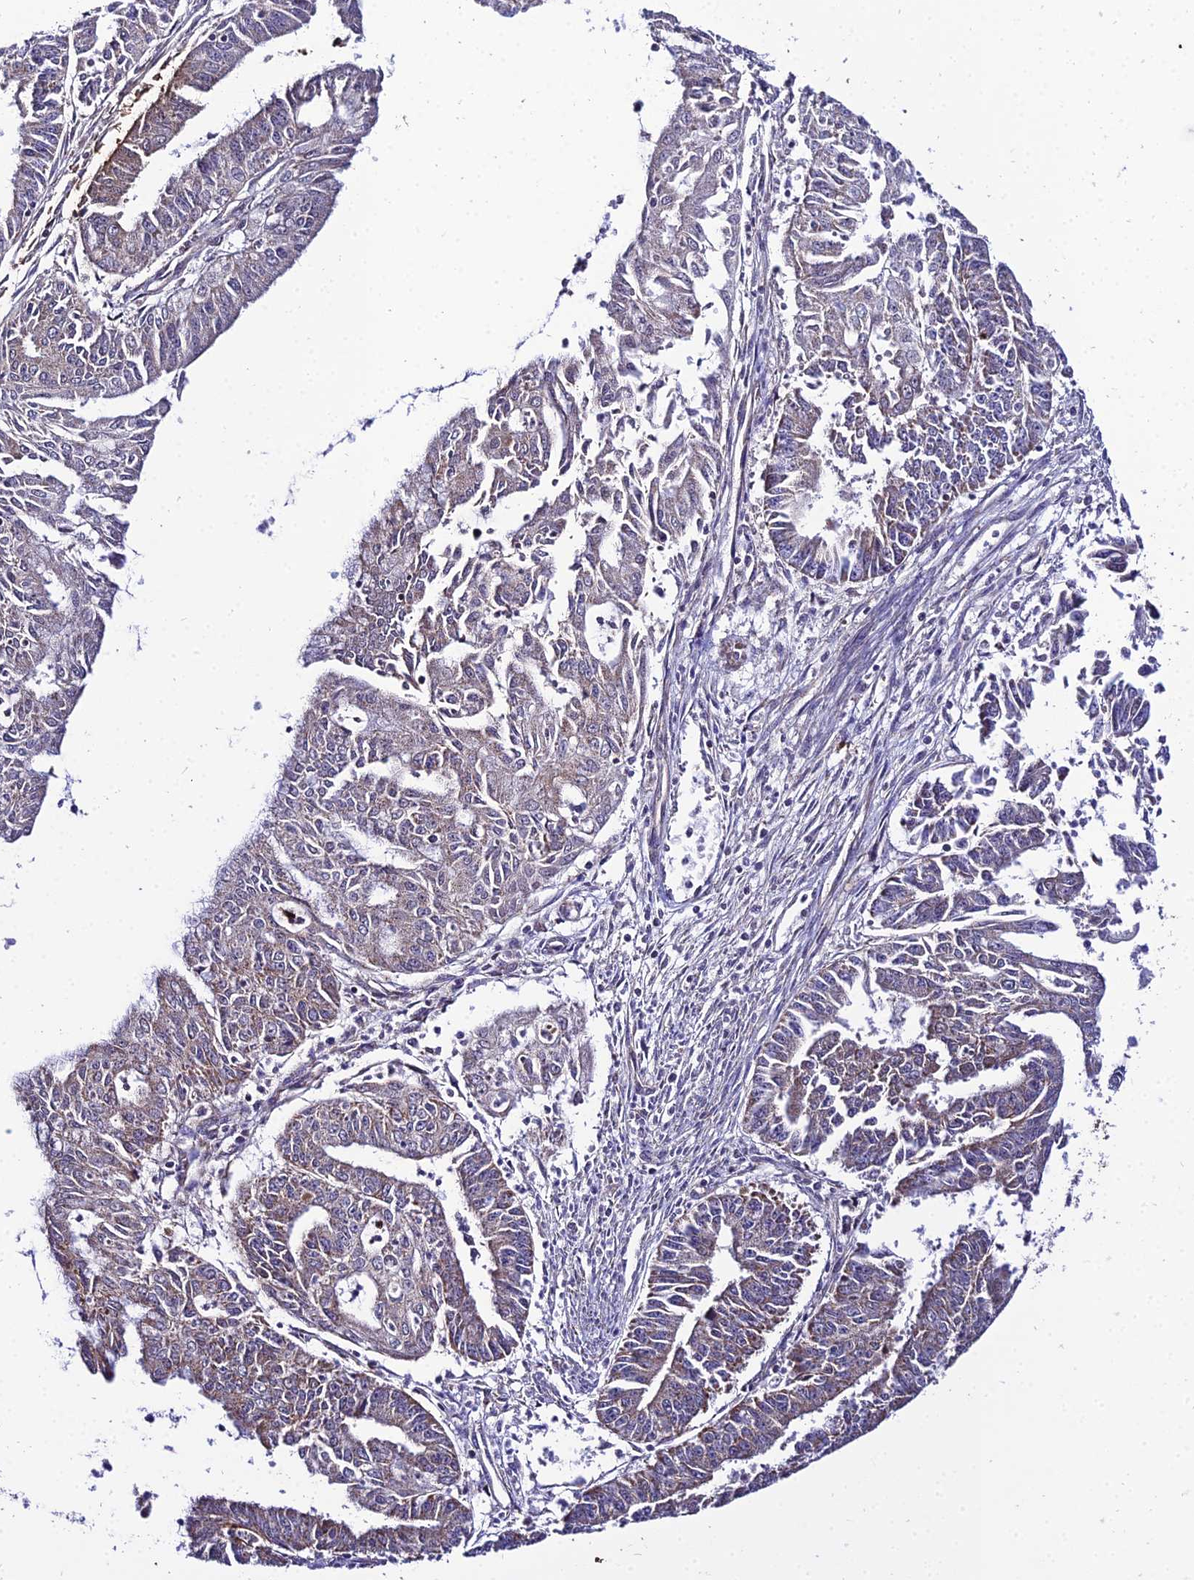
{"staining": {"intensity": "weak", "quantity": "<25%", "location": "cytoplasmic/membranous"}, "tissue": "endometrial cancer", "cell_type": "Tumor cells", "image_type": "cancer", "snomed": [{"axis": "morphology", "description": "Adenocarcinoma, NOS"}, {"axis": "topography", "description": "Endometrium"}], "caption": "Adenocarcinoma (endometrial) stained for a protein using immunohistochemistry (IHC) reveals no positivity tumor cells.", "gene": "PSMD2", "patient": {"sex": "female", "age": 73}}